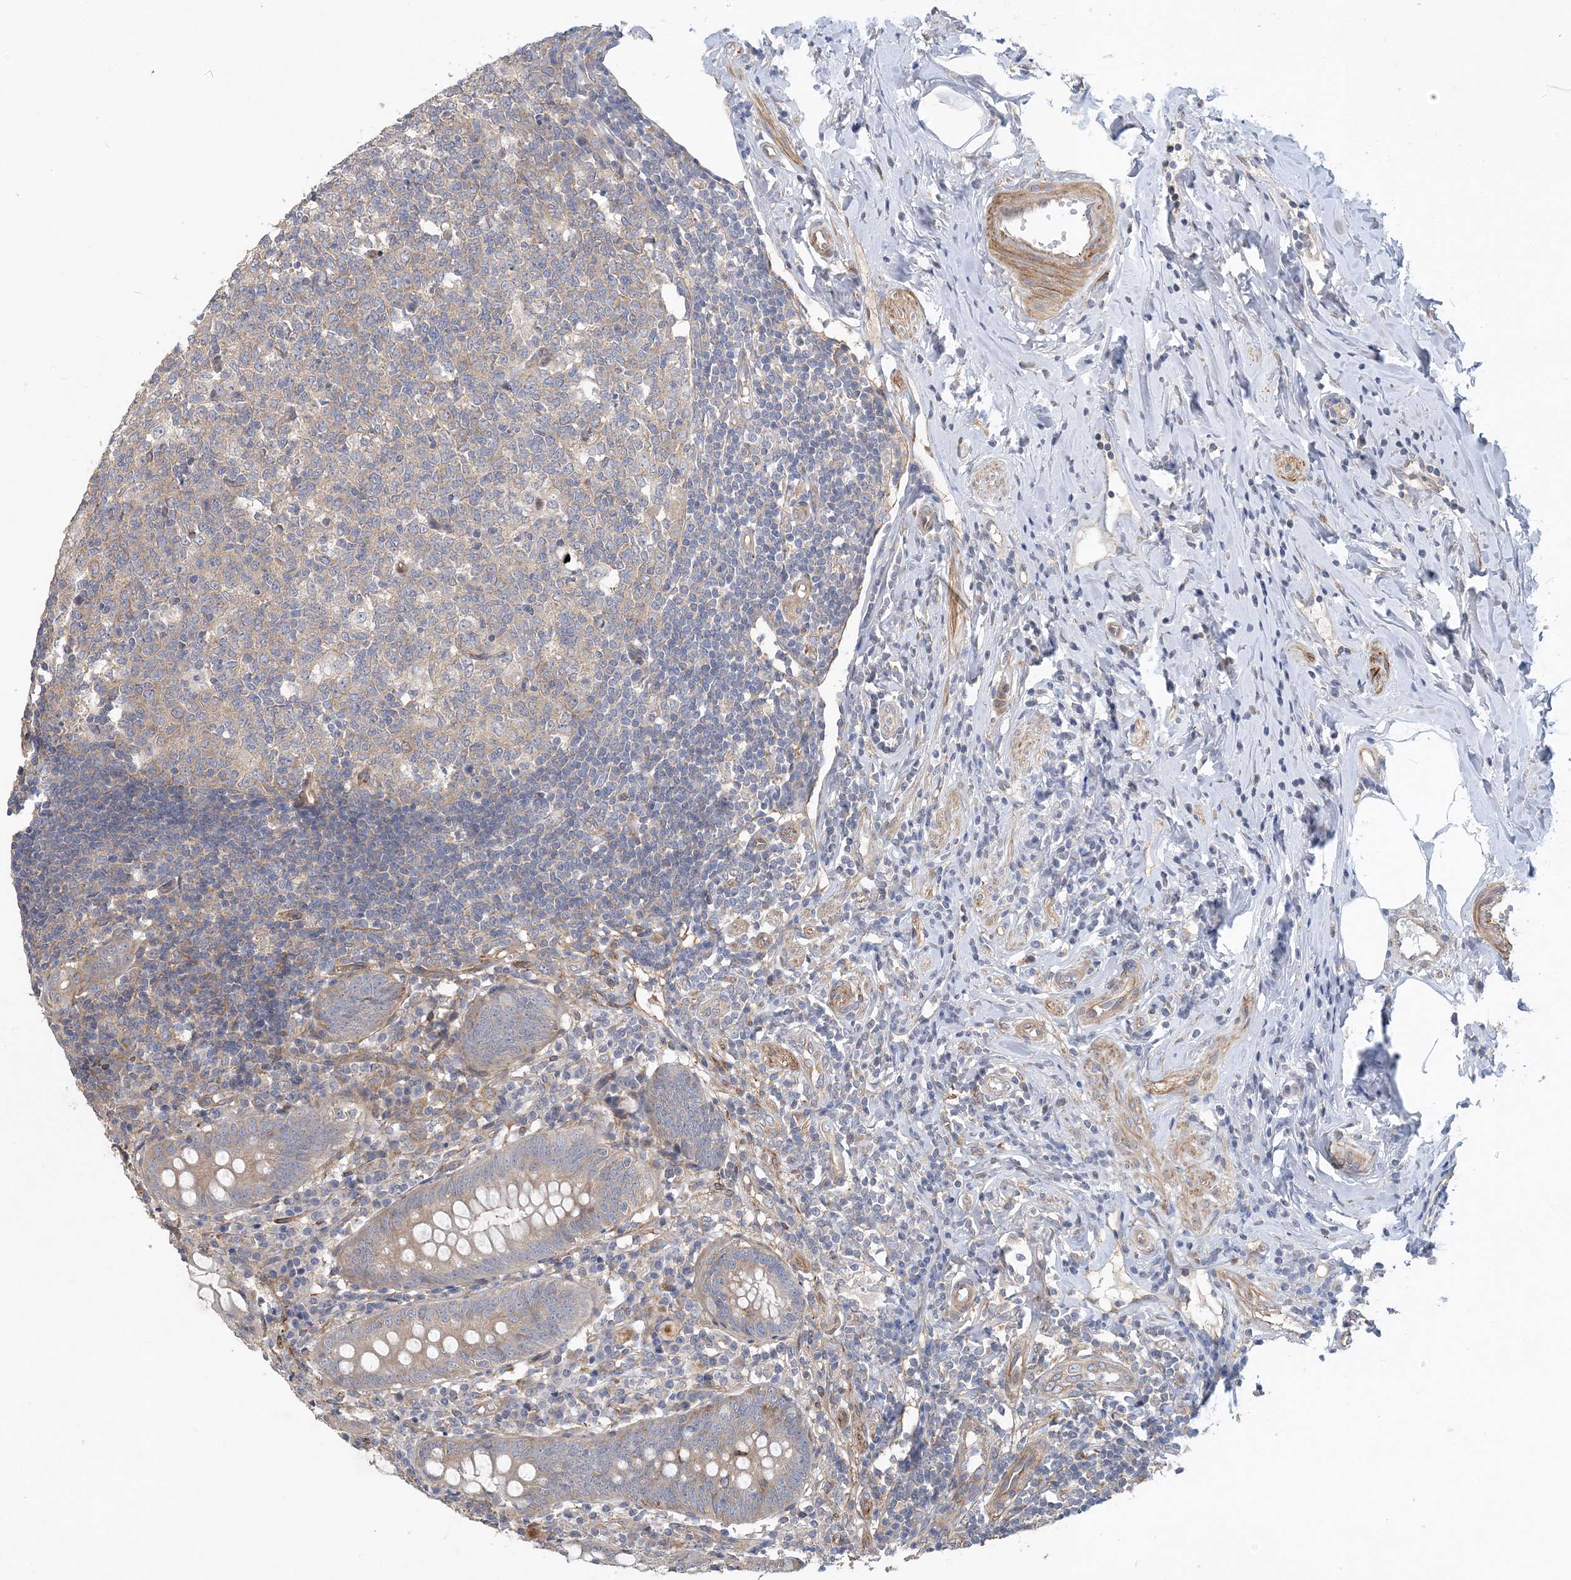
{"staining": {"intensity": "weak", "quantity": "25%-75%", "location": "cytoplasmic/membranous"}, "tissue": "appendix", "cell_type": "Glandular cells", "image_type": "normal", "snomed": [{"axis": "morphology", "description": "Normal tissue, NOS"}, {"axis": "topography", "description": "Appendix"}], "caption": "Weak cytoplasmic/membranous staining for a protein is identified in about 25%-75% of glandular cells of unremarkable appendix using immunohistochemistry.", "gene": "MAP4K5", "patient": {"sex": "female", "age": 54}}